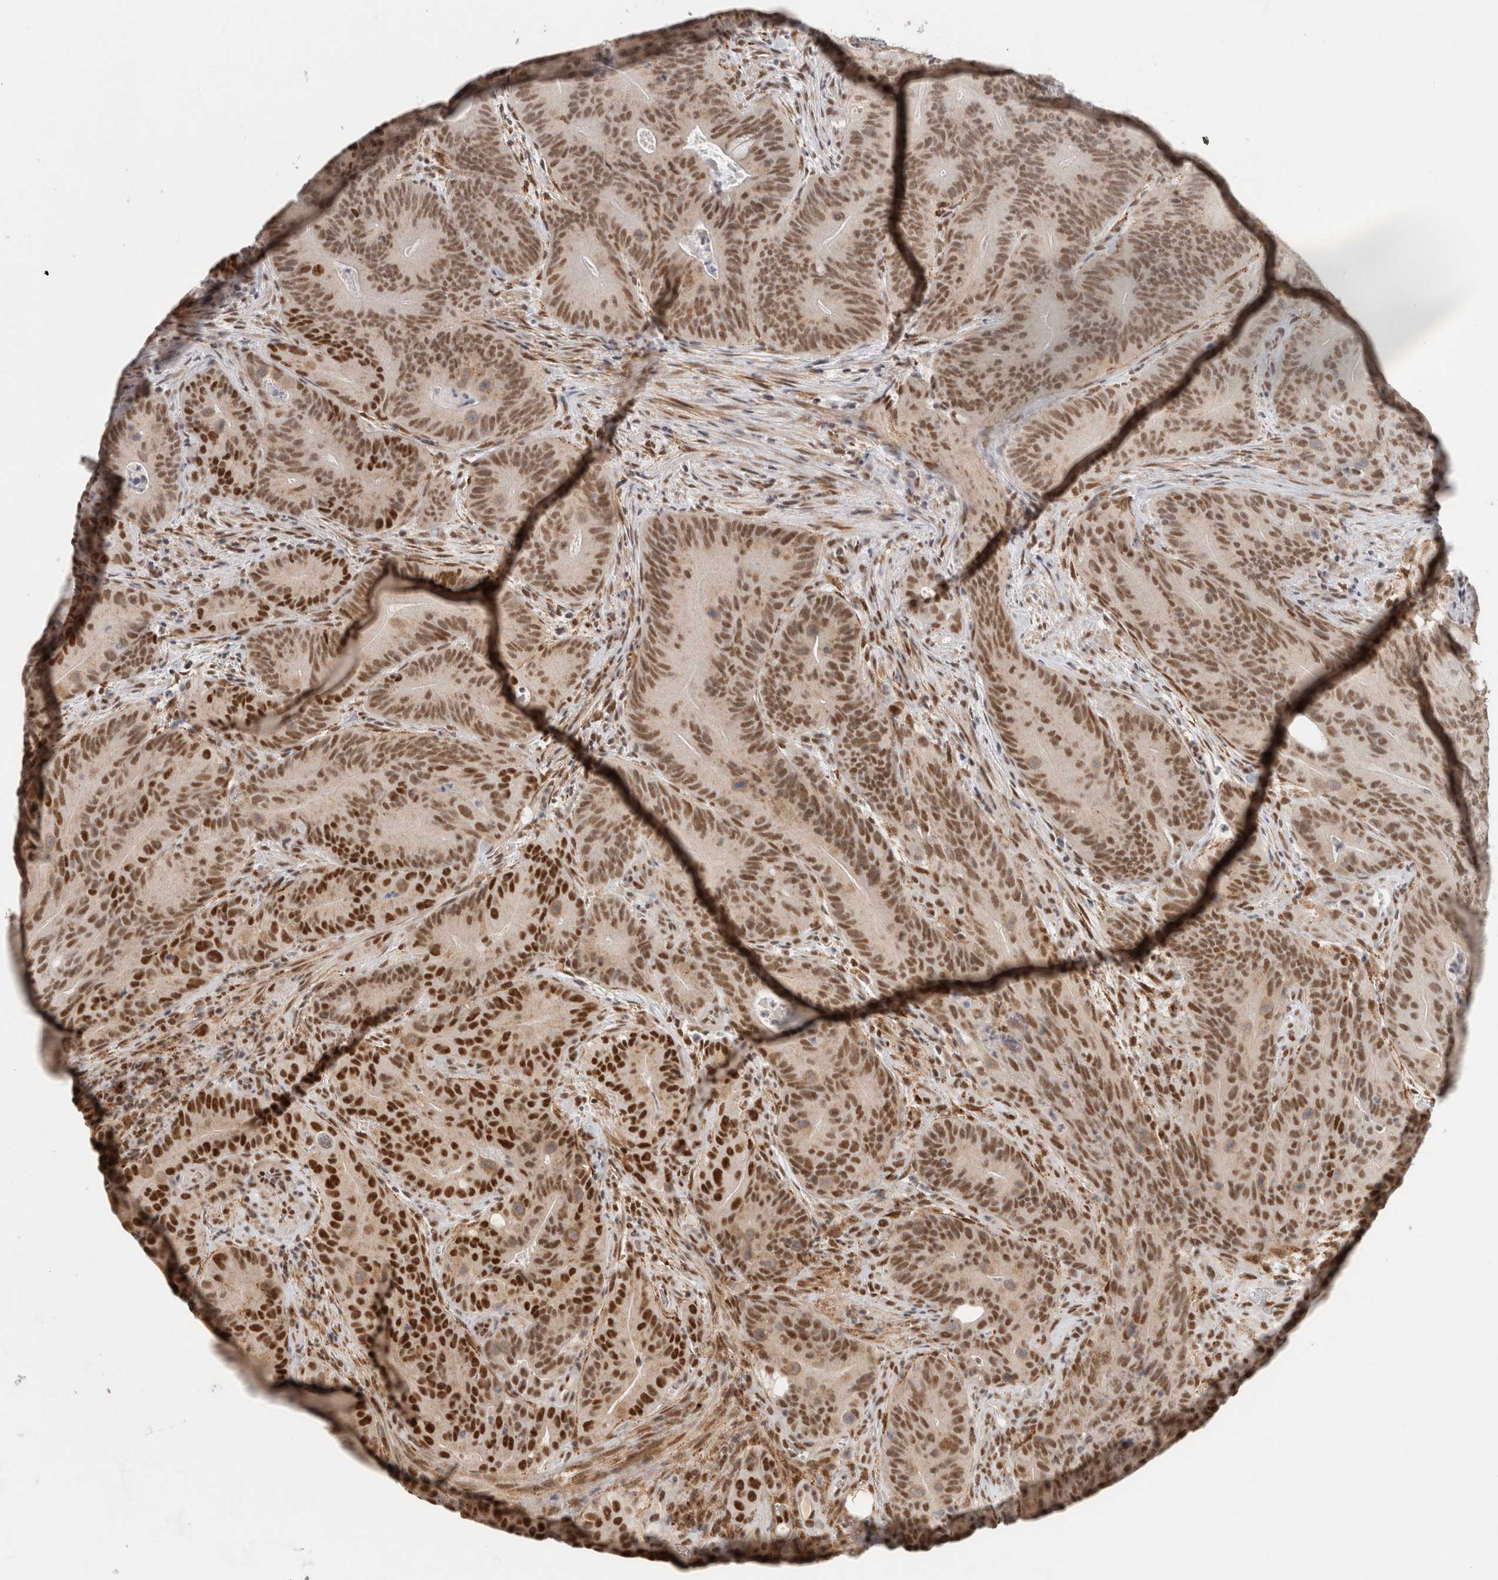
{"staining": {"intensity": "strong", "quantity": "25%-75%", "location": "nuclear"}, "tissue": "colorectal cancer", "cell_type": "Tumor cells", "image_type": "cancer", "snomed": [{"axis": "morphology", "description": "Normal tissue, NOS"}, {"axis": "topography", "description": "Colon"}], "caption": "Brown immunohistochemical staining in human colorectal cancer displays strong nuclear positivity in about 25%-75% of tumor cells. Using DAB (3,3'-diaminobenzidine) (brown) and hematoxylin (blue) stains, captured at high magnification using brightfield microscopy.", "gene": "ZNF830", "patient": {"sex": "female", "age": 82}}